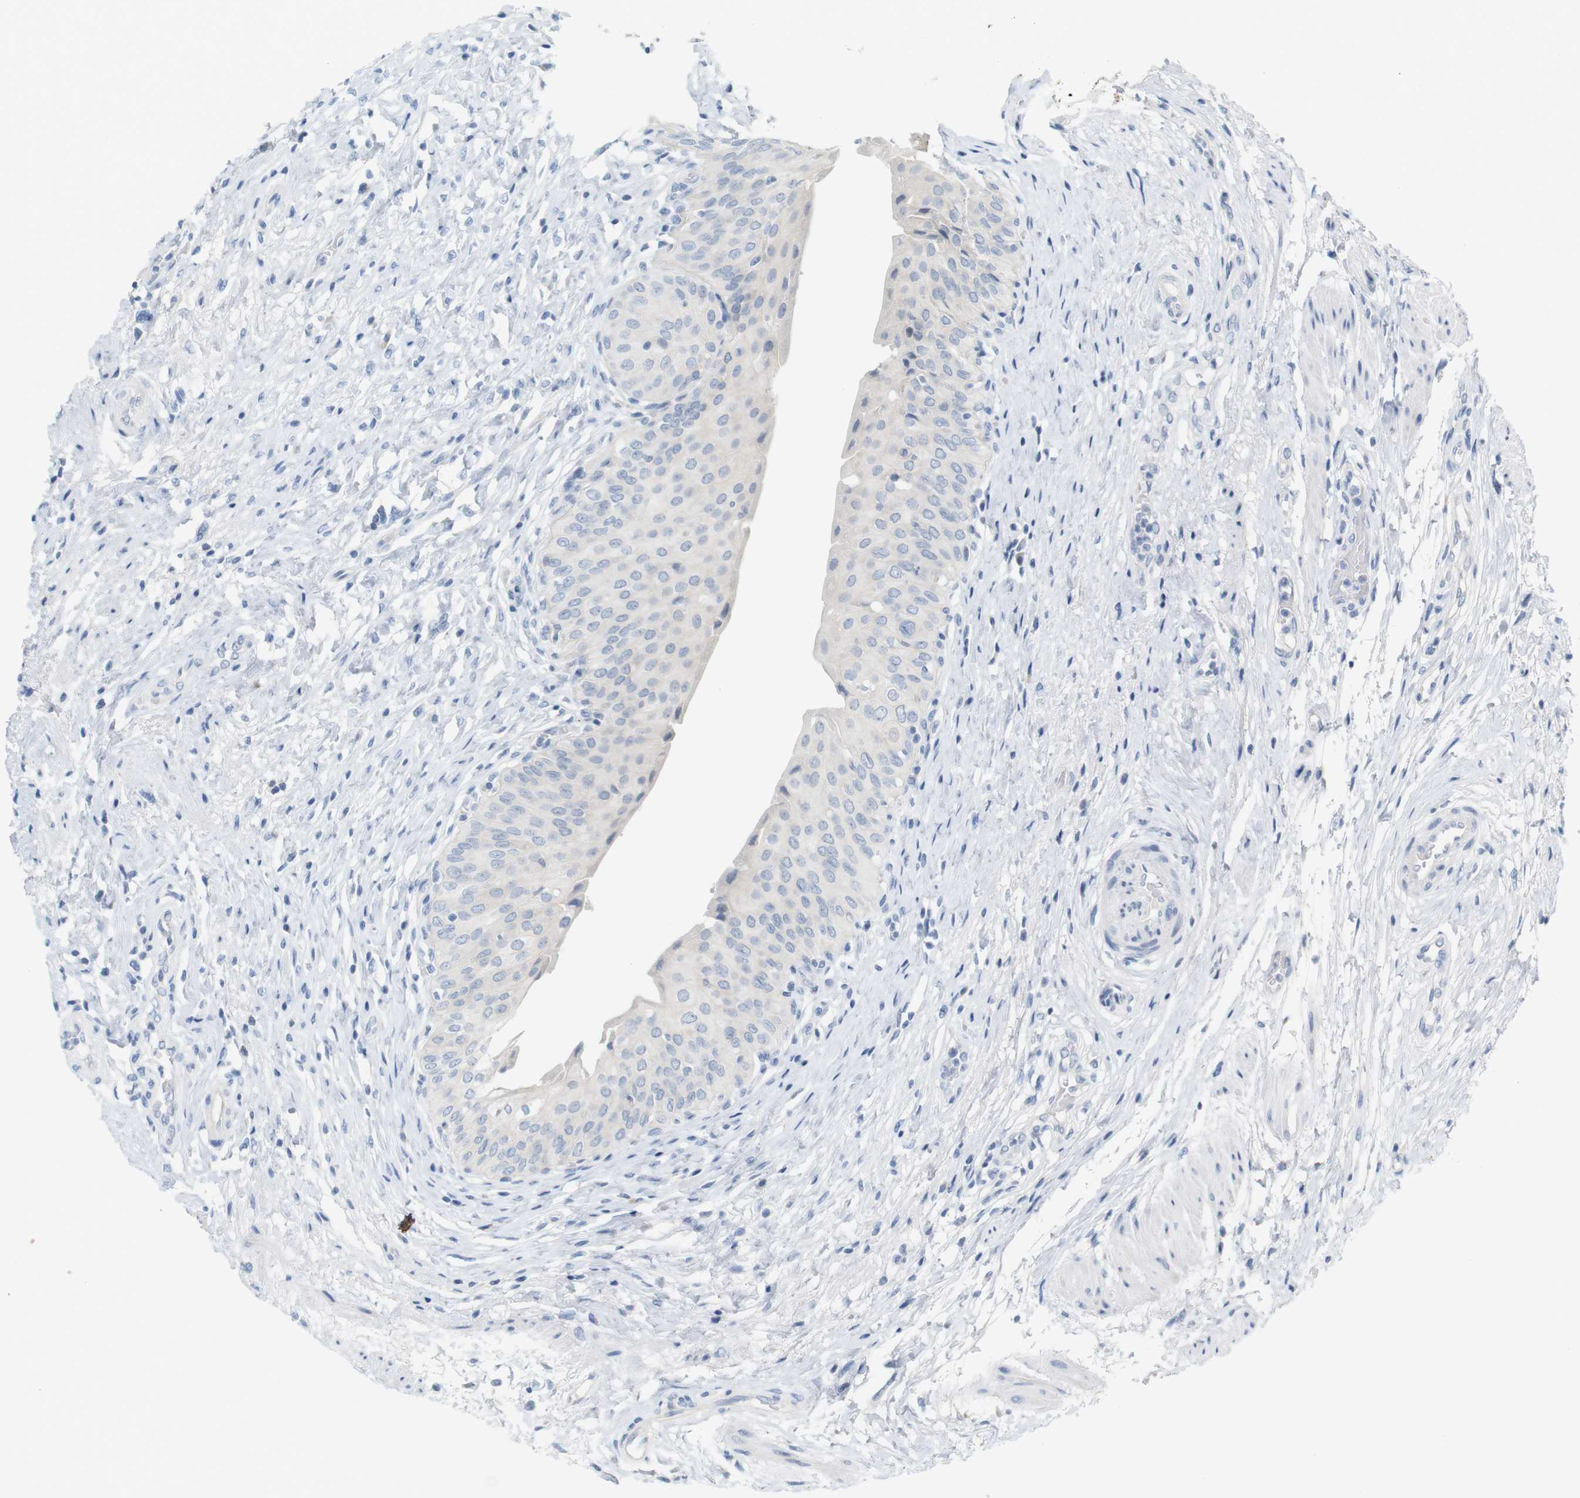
{"staining": {"intensity": "negative", "quantity": "none", "location": "none"}, "tissue": "urinary bladder", "cell_type": "Urothelial cells", "image_type": "normal", "snomed": [{"axis": "morphology", "description": "Normal tissue, NOS"}, {"axis": "morphology", "description": "Urothelial carcinoma, High grade"}, {"axis": "topography", "description": "Urinary bladder"}], "caption": "IHC photomicrograph of normal urinary bladder stained for a protein (brown), which demonstrates no staining in urothelial cells. The staining is performed using DAB (3,3'-diaminobenzidine) brown chromogen with nuclei counter-stained in using hematoxylin.", "gene": "RGS9", "patient": {"sex": "male", "age": 46}}